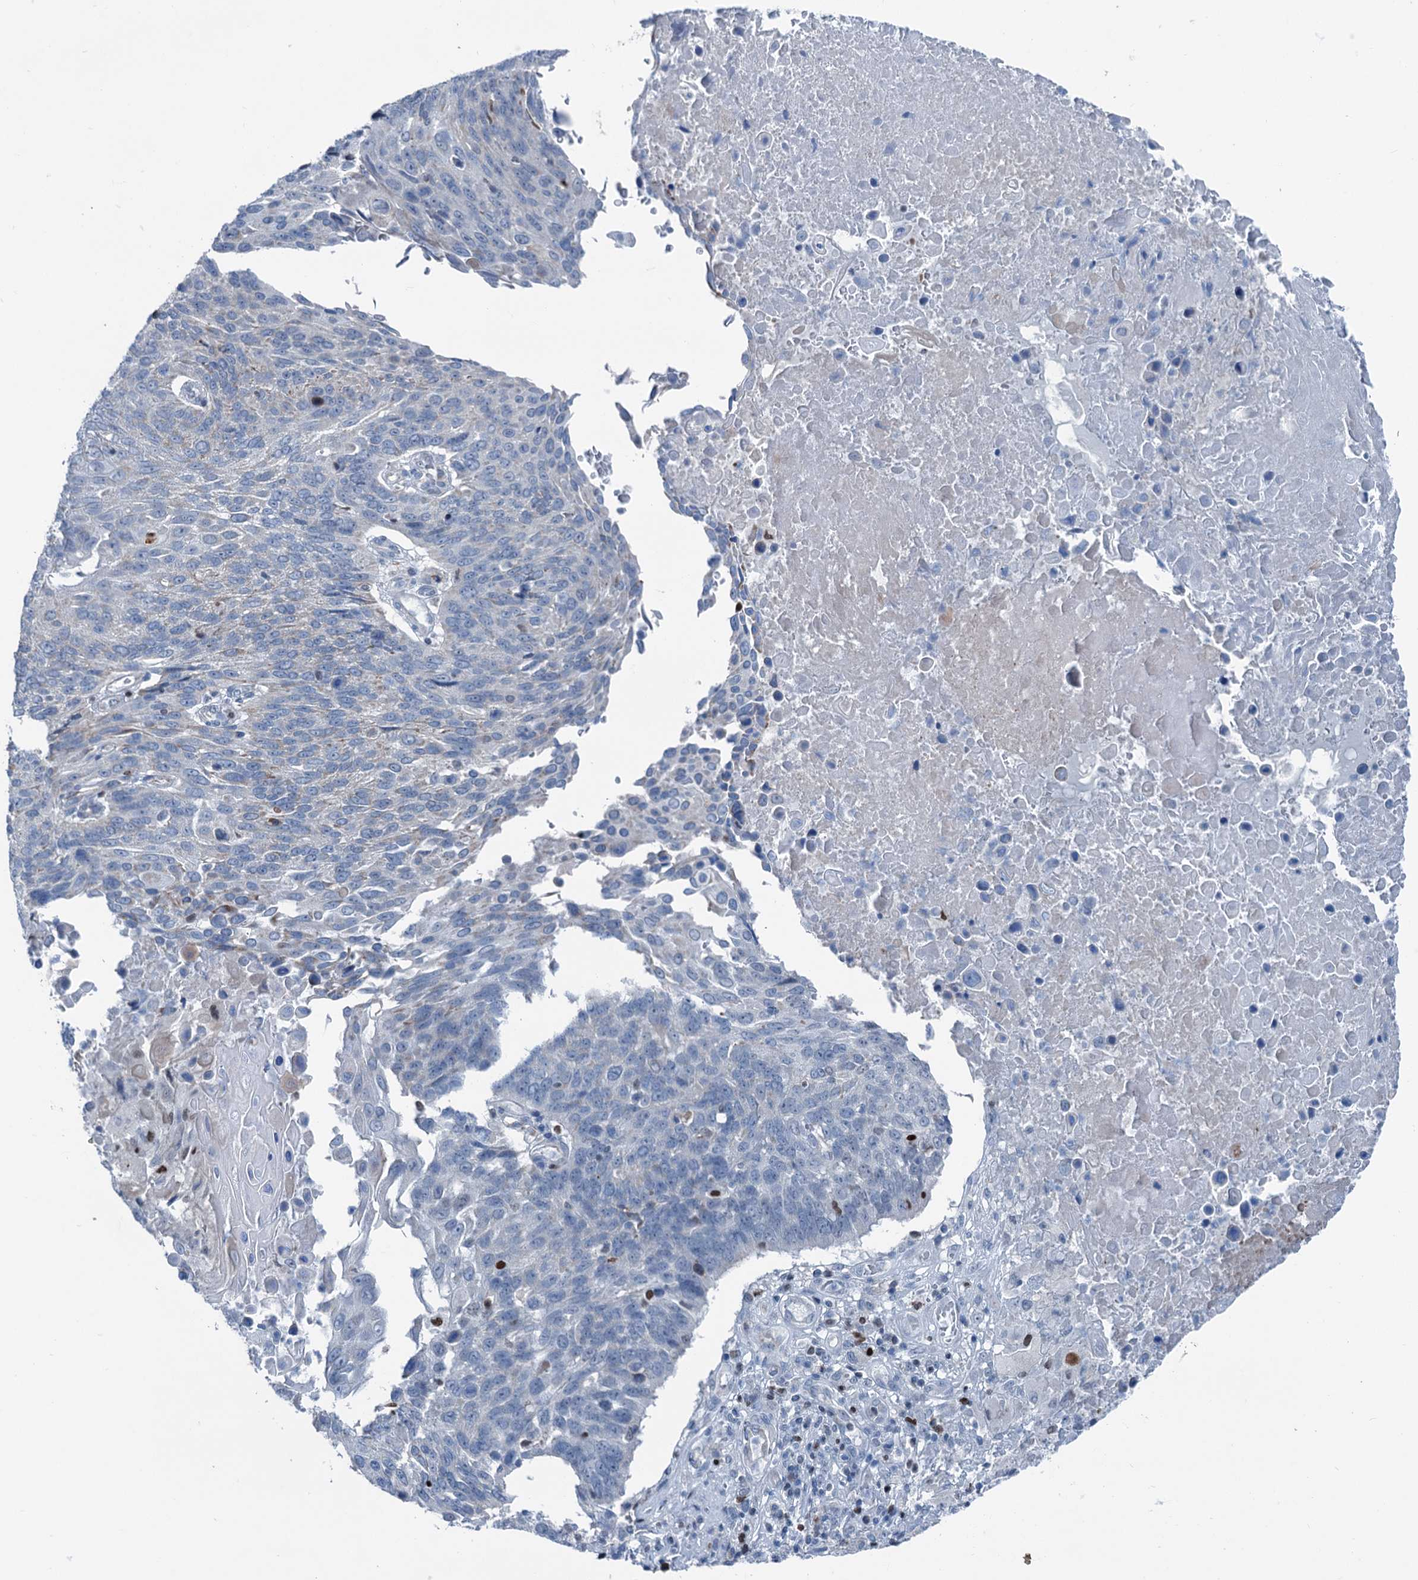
{"staining": {"intensity": "negative", "quantity": "none", "location": "none"}, "tissue": "lung cancer", "cell_type": "Tumor cells", "image_type": "cancer", "snomed": [{"axis": "morphology", "description": "Squamous cell carcinoma, NOS"}, {"axis": "topography", "description": "Lung"}], "caption": "There is no significant staining in tumor cells of squamous cell carcinoma (lung).", "gene": "ELP4", "patient": {"sex": "male", "age": 66}}